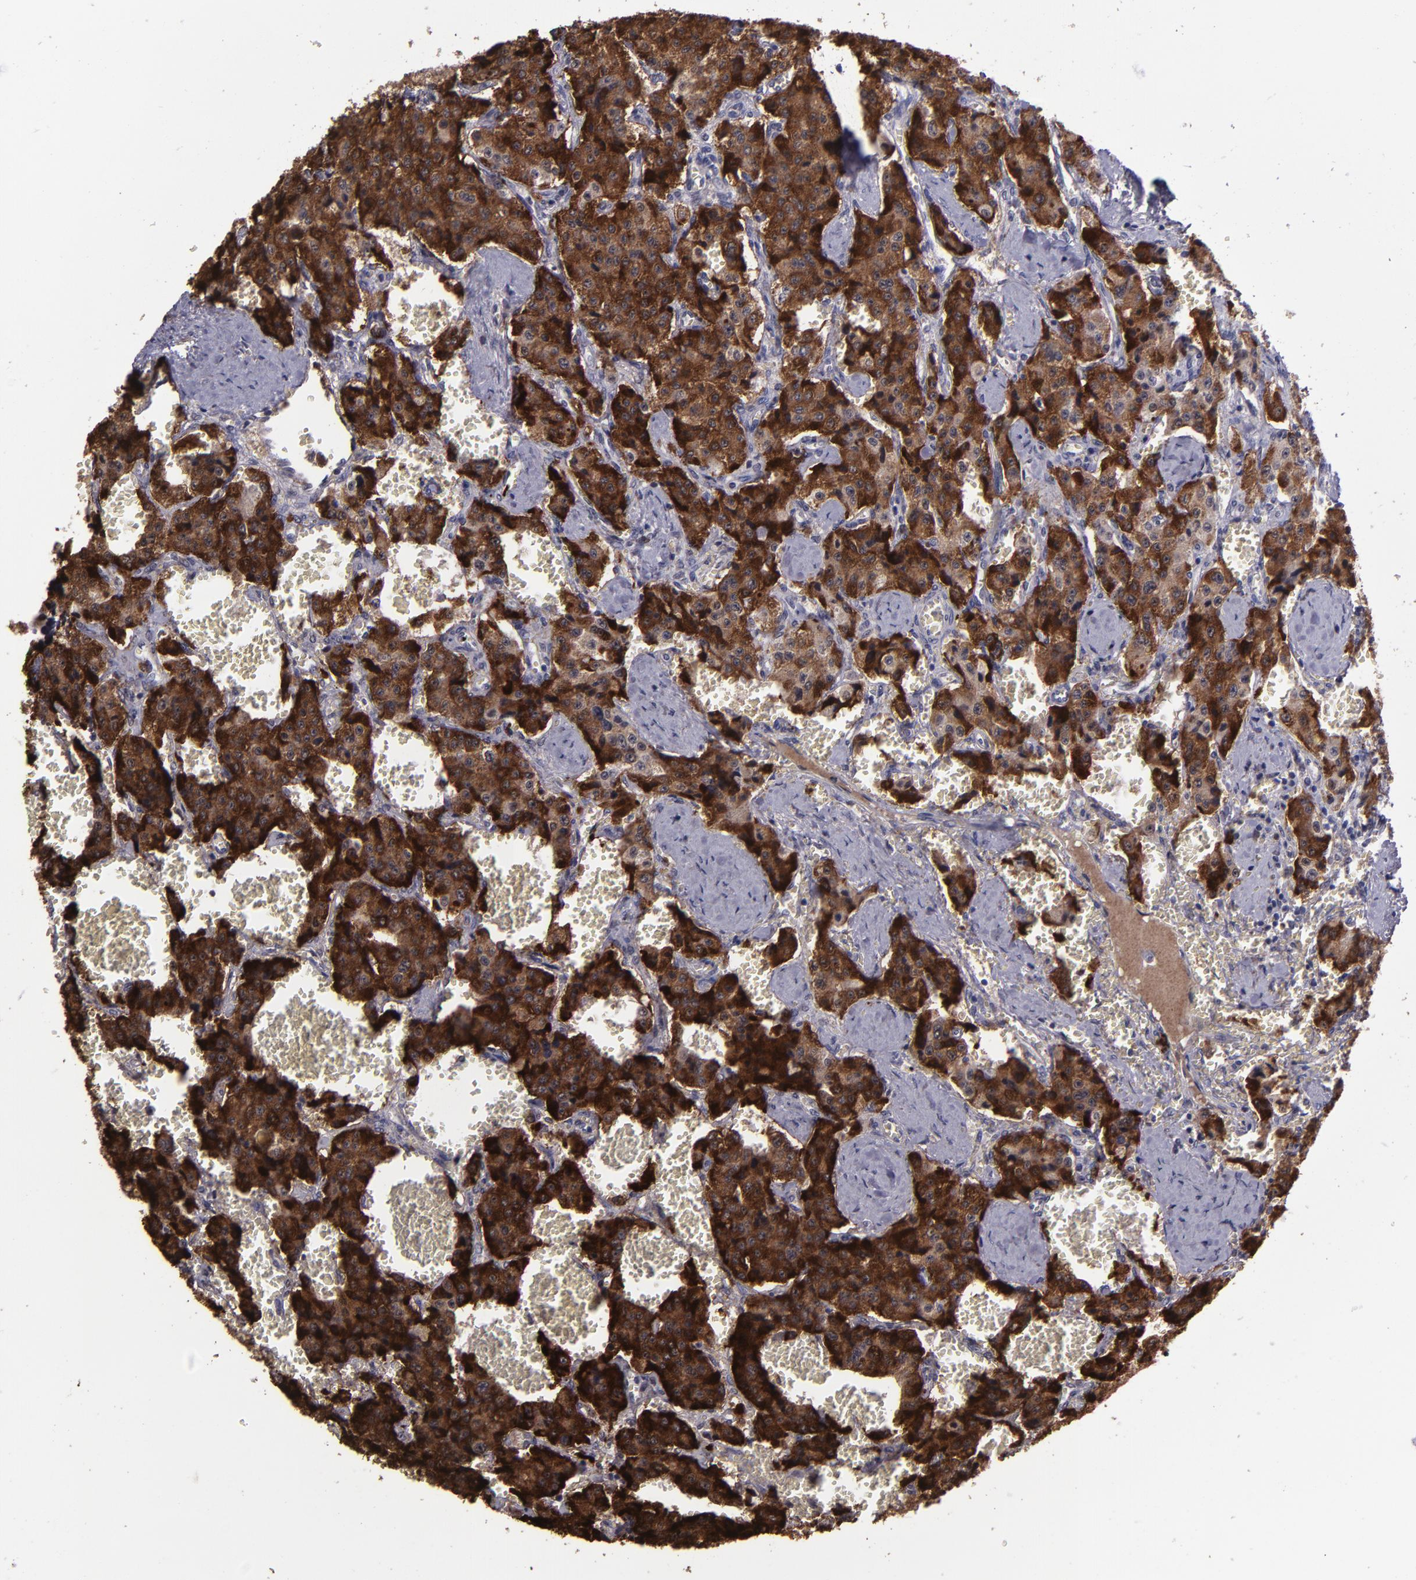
{"staining": {"intensity": "strong", "quantity": ">75%", "location": "cytoplasmic/membranous"}, "tissue": "carcinoid", "cell_type": "Tumor cells", "image_type": "cancer", "snomed": [{"axis": "morphology", "description": "Carcinoid, malignant, NOS"}, {"axis": "topography", "description": "Small intestine"}], "caption": "Immunohistochemical staining of carcinoid reveals high levels of strong cytoplasmic/membranous expression in approximately >75% of tumor cells. The staining was performed using DAB (3,3'-diaminobenzidine) to visualize the protein expression in brown, while the nuclei were stained in blue with hematoxylin (Magnification: 20x).", "gene": "SERPINF2", "patient": {"sex": "male", "age": 52}}